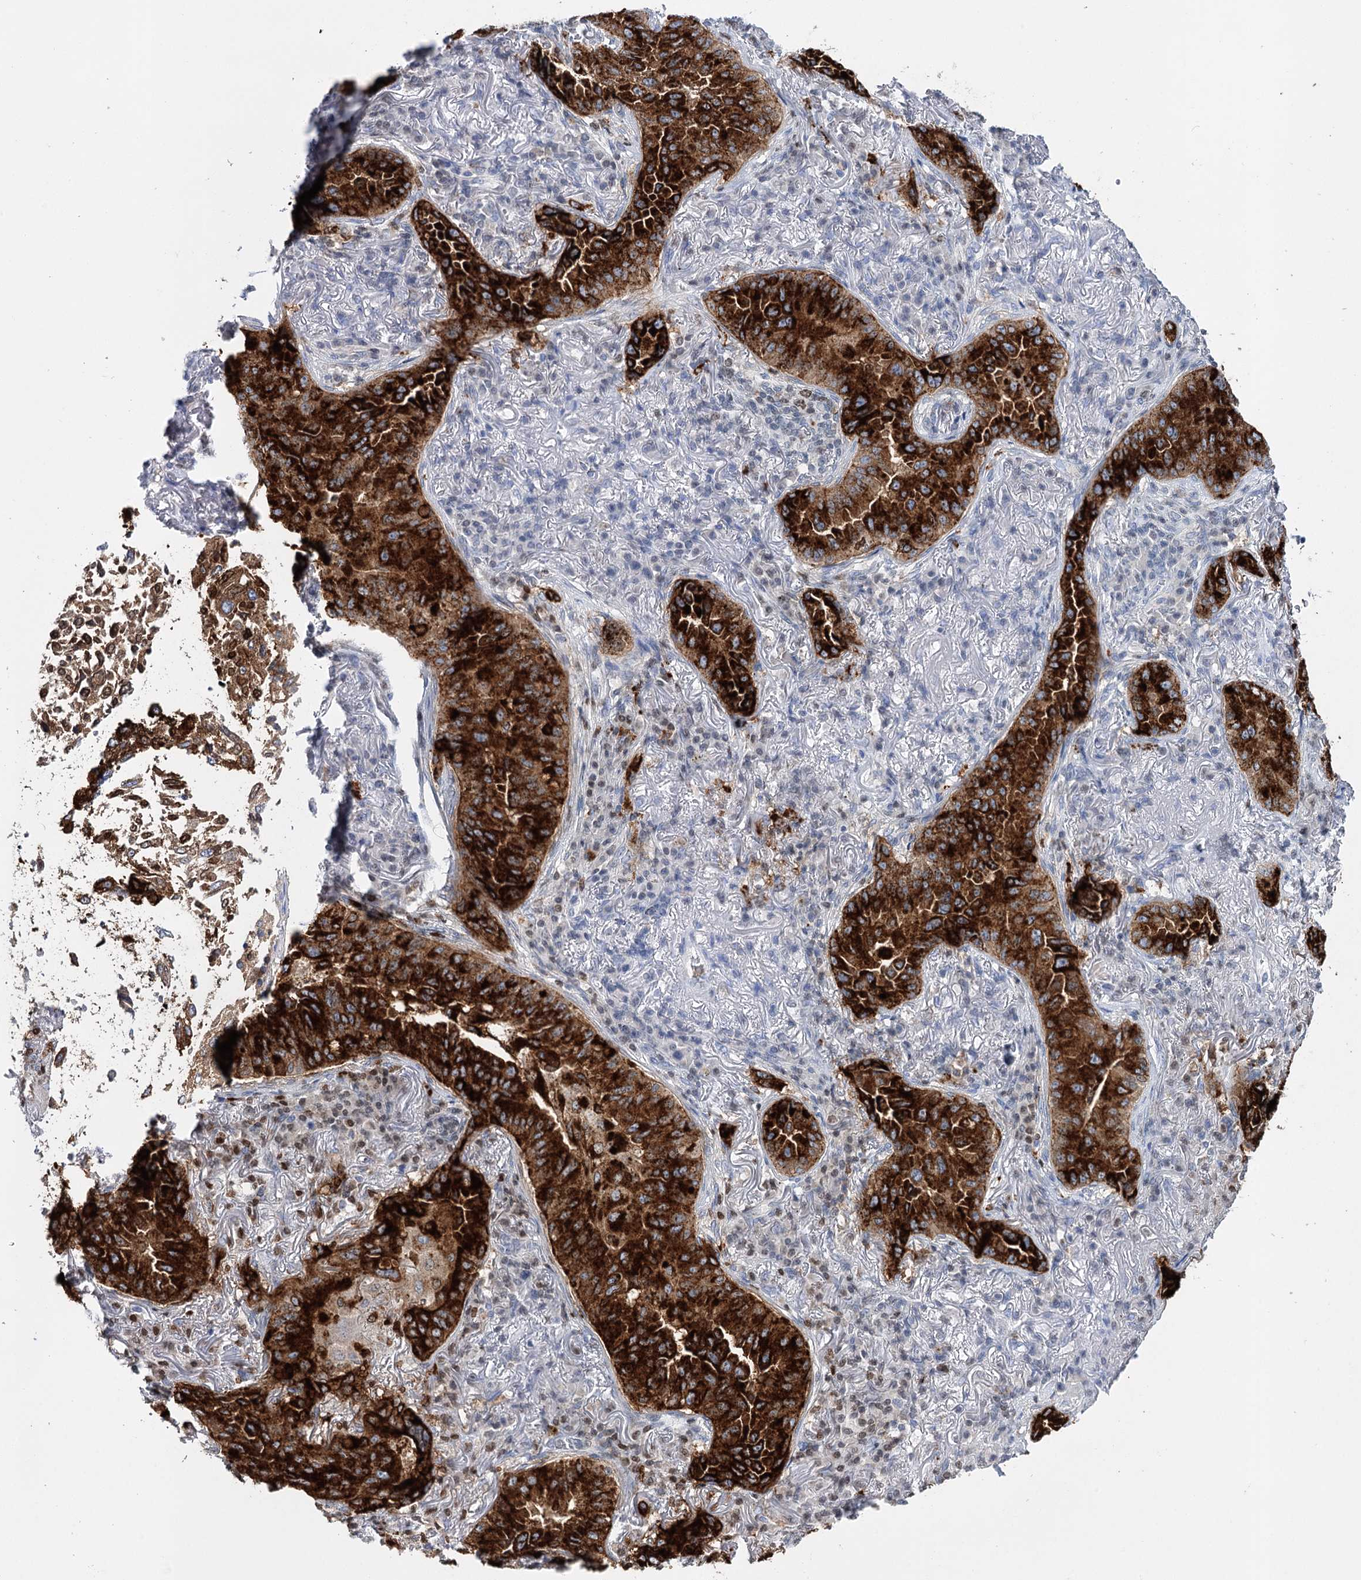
{"staining": {"intensity": "strong", "quantity": ">75%", "location": "cytoplasmic/membranous"}, "tissue": "lung cancer", "cell_type": "Tumor cells", "image_type": "cancer", "snomed": [{"axis": "morphology", "description": "Adenocarcinoma, NOS"}, {"axis": "topography", "description": "Lung"}], "caption": "Protein expression analysis of human adenocarcinoma (lung) reveals strong cytoplasmic/membranous expression in about >75% of tumor cells.", "gene": "CEACAM8", "patient": {"sex": "female", "age": 69}}